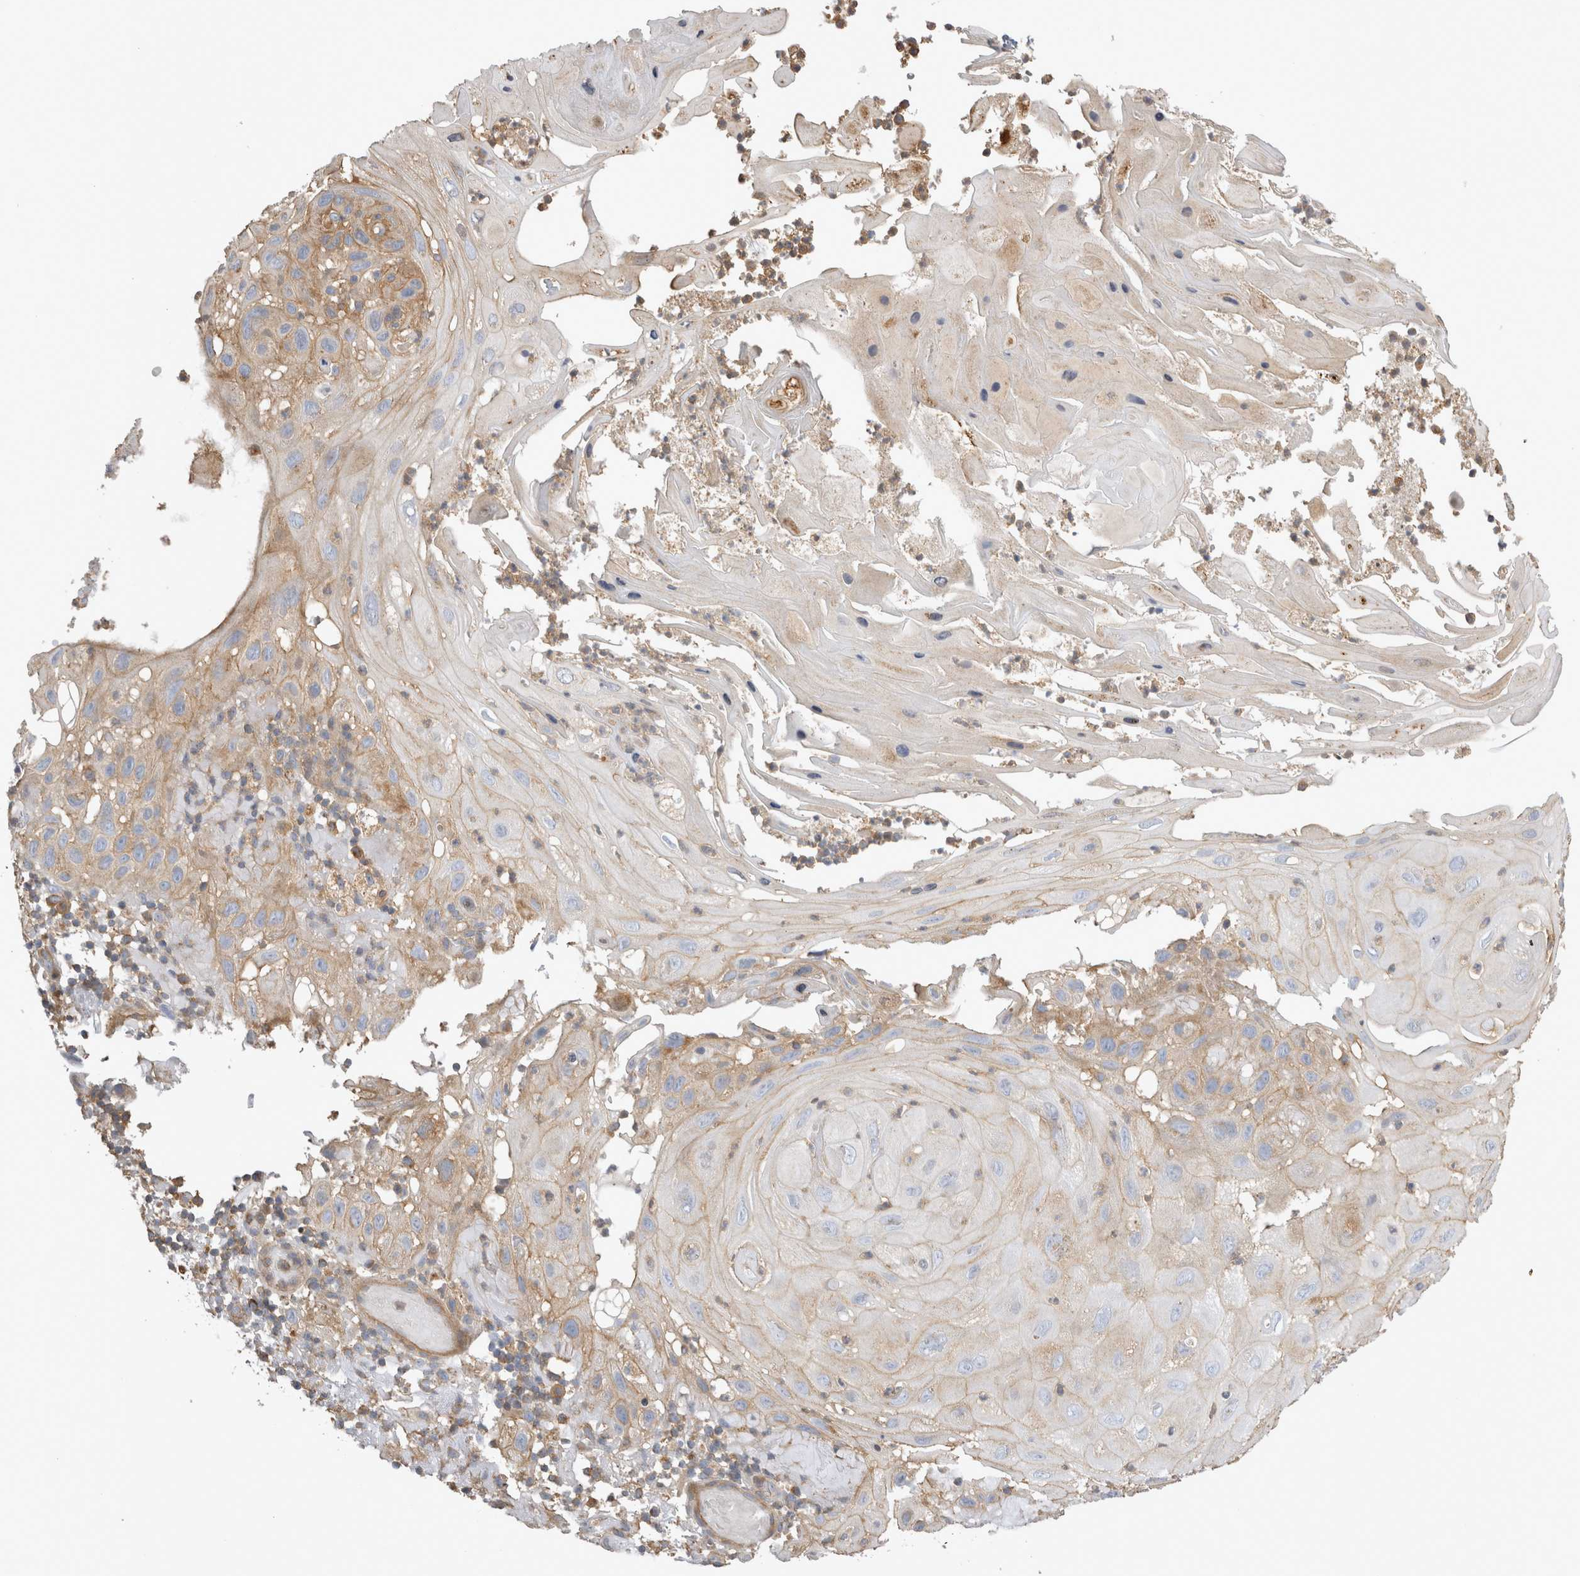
{"staining": {"intensity": "weak", "quantity": "25%-75%", "location": "cytoplasmic/membranous"}, "tissue": "skin cancer", "cell_type": "Tumor cells", "image_type": "cancer", "snomed": [{"axis": "morphology", "description": "Squamous cell carcinoma, NOS"}, {"axis": "topography", "description": "Skin"}], "caption": "Tumor cells show low levels of weak cytoplasmic/membranous expression in approximately 25%-75% of cells in human squamous cell carcinoma (skin).", "gene": "CHMP6", "patient": {"sex": "female", "age": 96}}